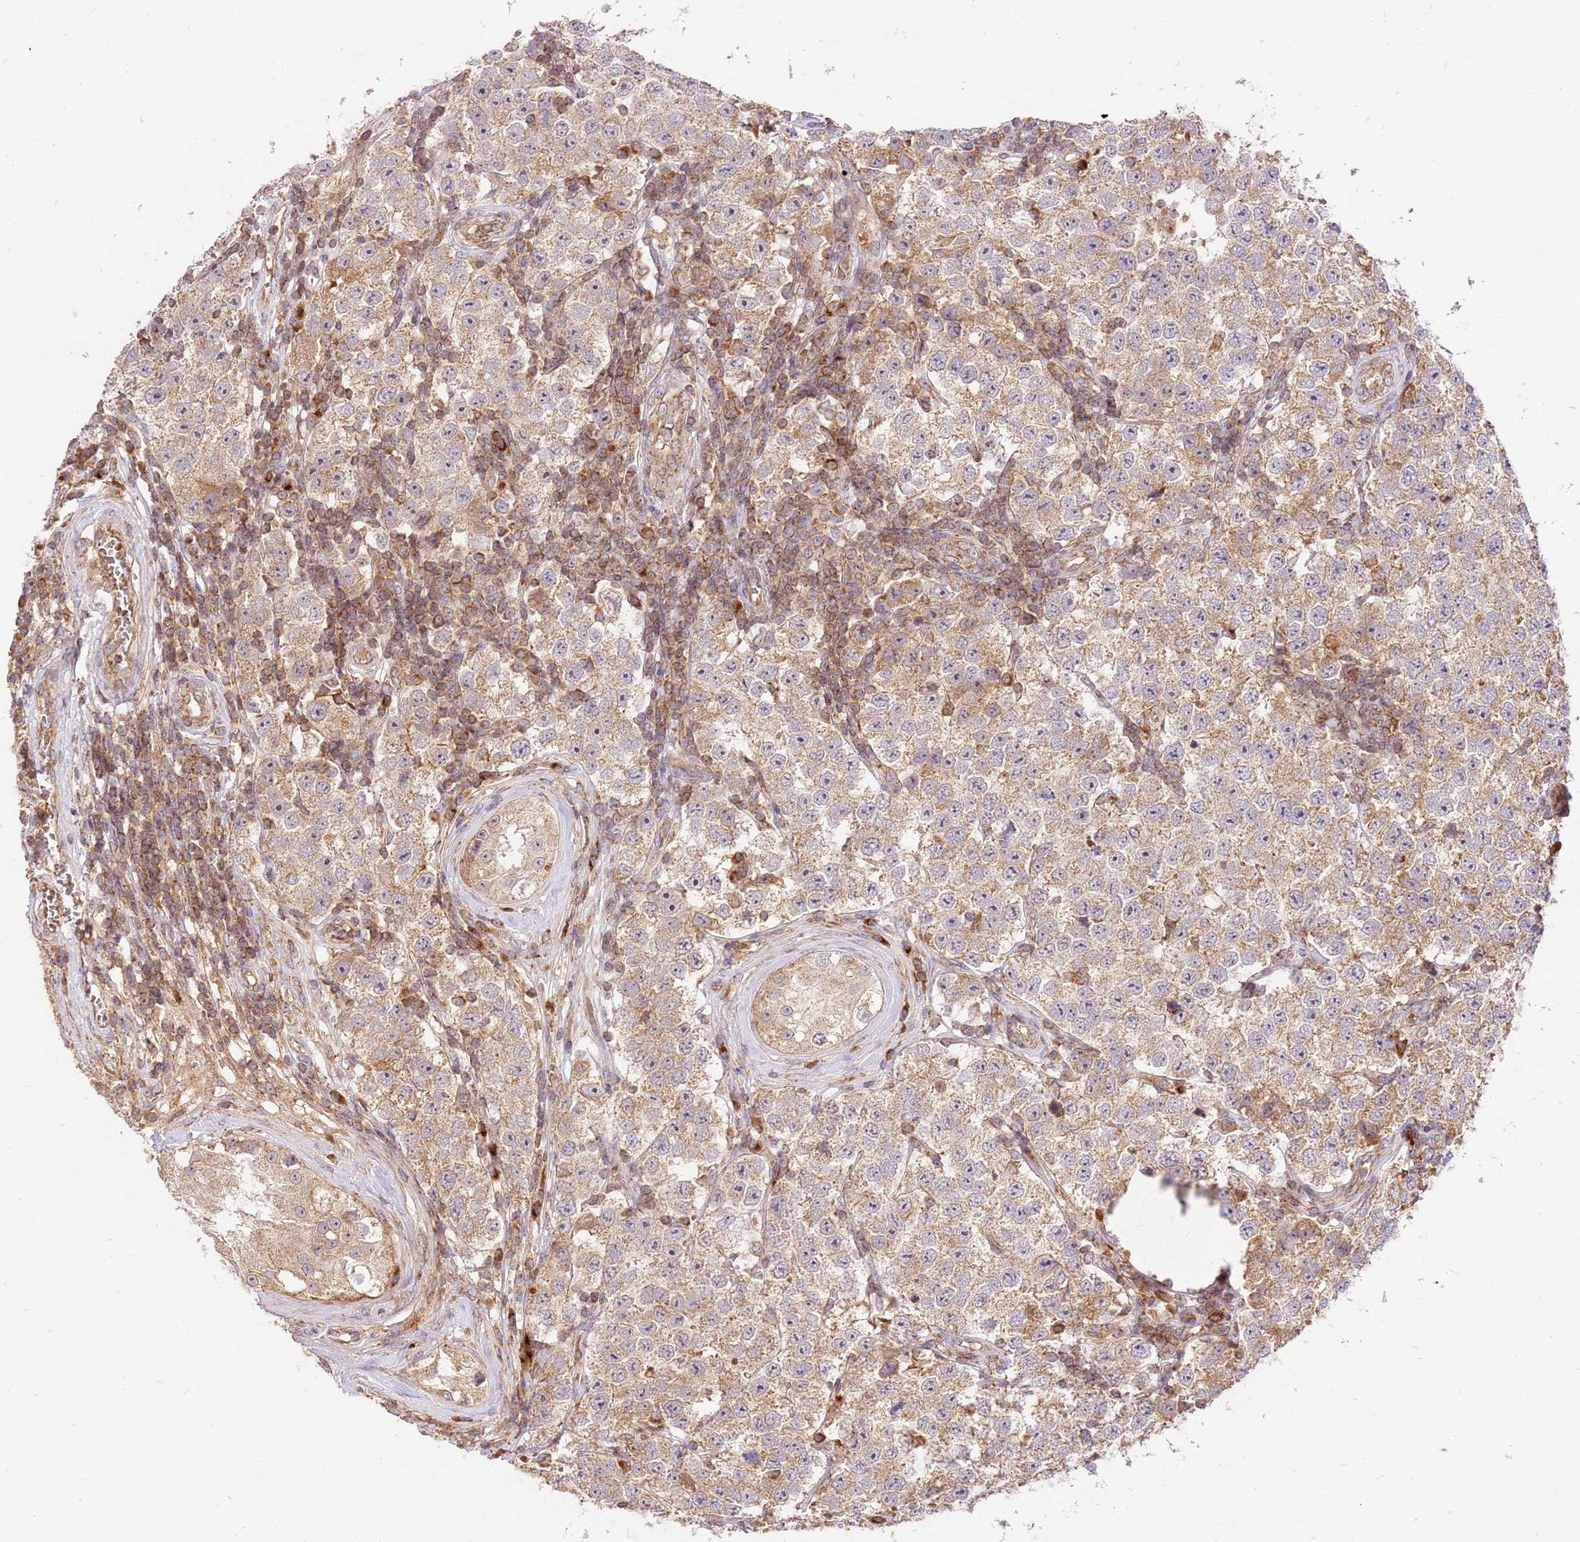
{"staining": {"intensity": "weak", "quantity": ">75%", "location": "cytoplasmic/membranous"}, "tissue": "testis cancer", "cell_type": "Tumor cells", "image_type": "cancer", "snomed": [{"axis": "morphology", "description": "Seminoma, NOS"}, {"axis": "topography", "description": "Testis"}], "caption": "Immunohistochemistry (IHC) of human testis cancer (seminoma) displays low levels of weak cytoplasmic/membranous positivity in about >75% of tumor cells. (brown staining indicates protein expression, while blue staining denotes nuclei).", "gene": "SPATA2L", "patient": {"sex": "male", "age": 34}}